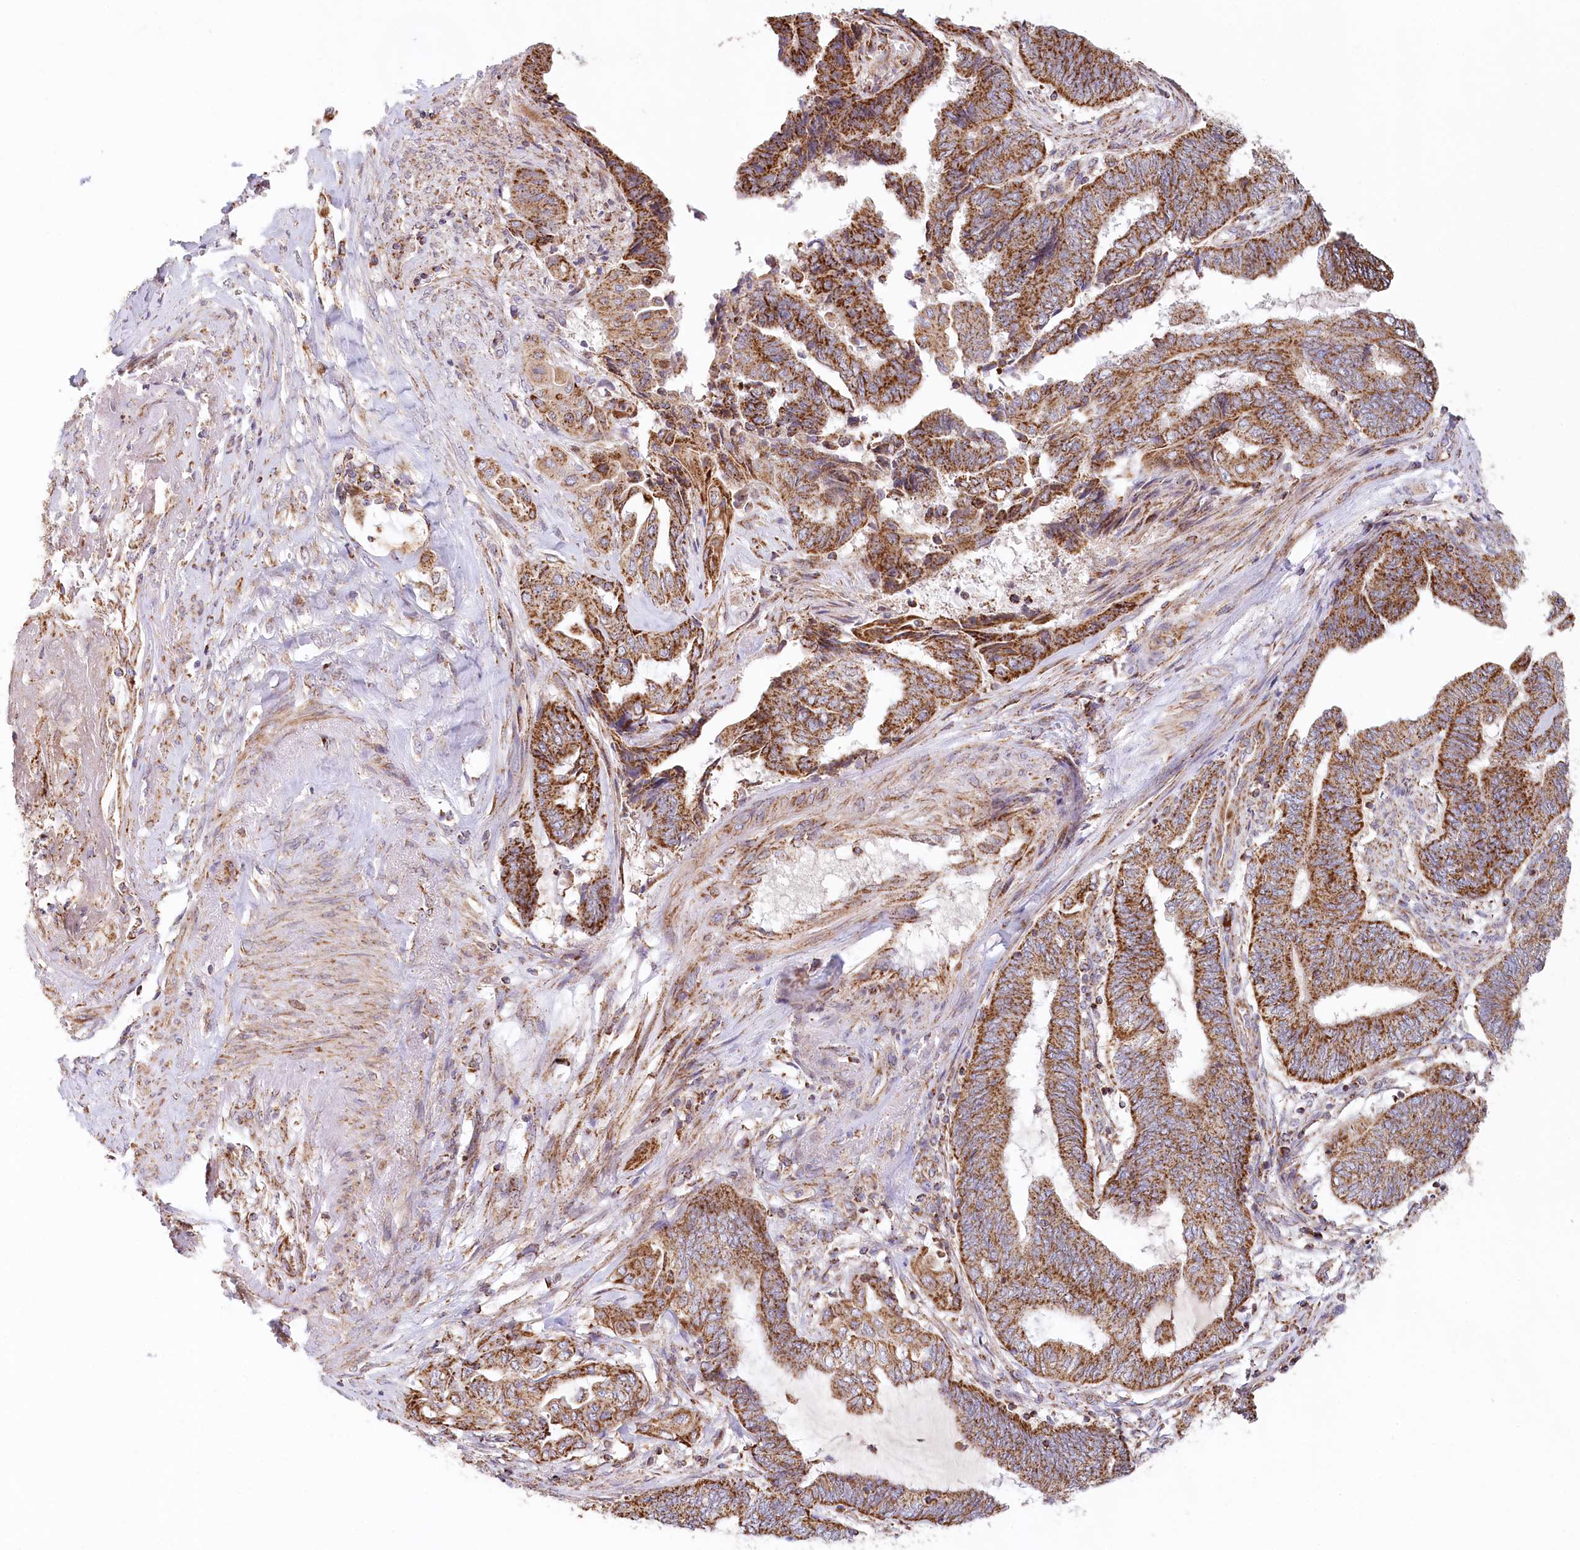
{"staining": {"intensity": "strong", "quantity": ">75%", "location": "cytoplasmic/membranous"}, "tissue": "endometrial cancer", "cell_type": "Tumor cells", "image_type": "cancer", "snomed": [{"axis": "morphology", "description": "Adenocarcinoma, NOS"}, {"axis": "topography", "description": "Uterus"}, {"axis": "topography", "description": "Endometrium"}], "caption": "High-magnification brightfield microscopy of endometrial cancer (adenocarcinoma) stained with DAB (brown) and counterstained with hematoxylin (blue). tumor cells exhibit strong cytoplasmic/membranous positivity is seen in approximately>75% of cells.", "gene": "UMPS", "patient": {"sex": "female", "age": 70}}